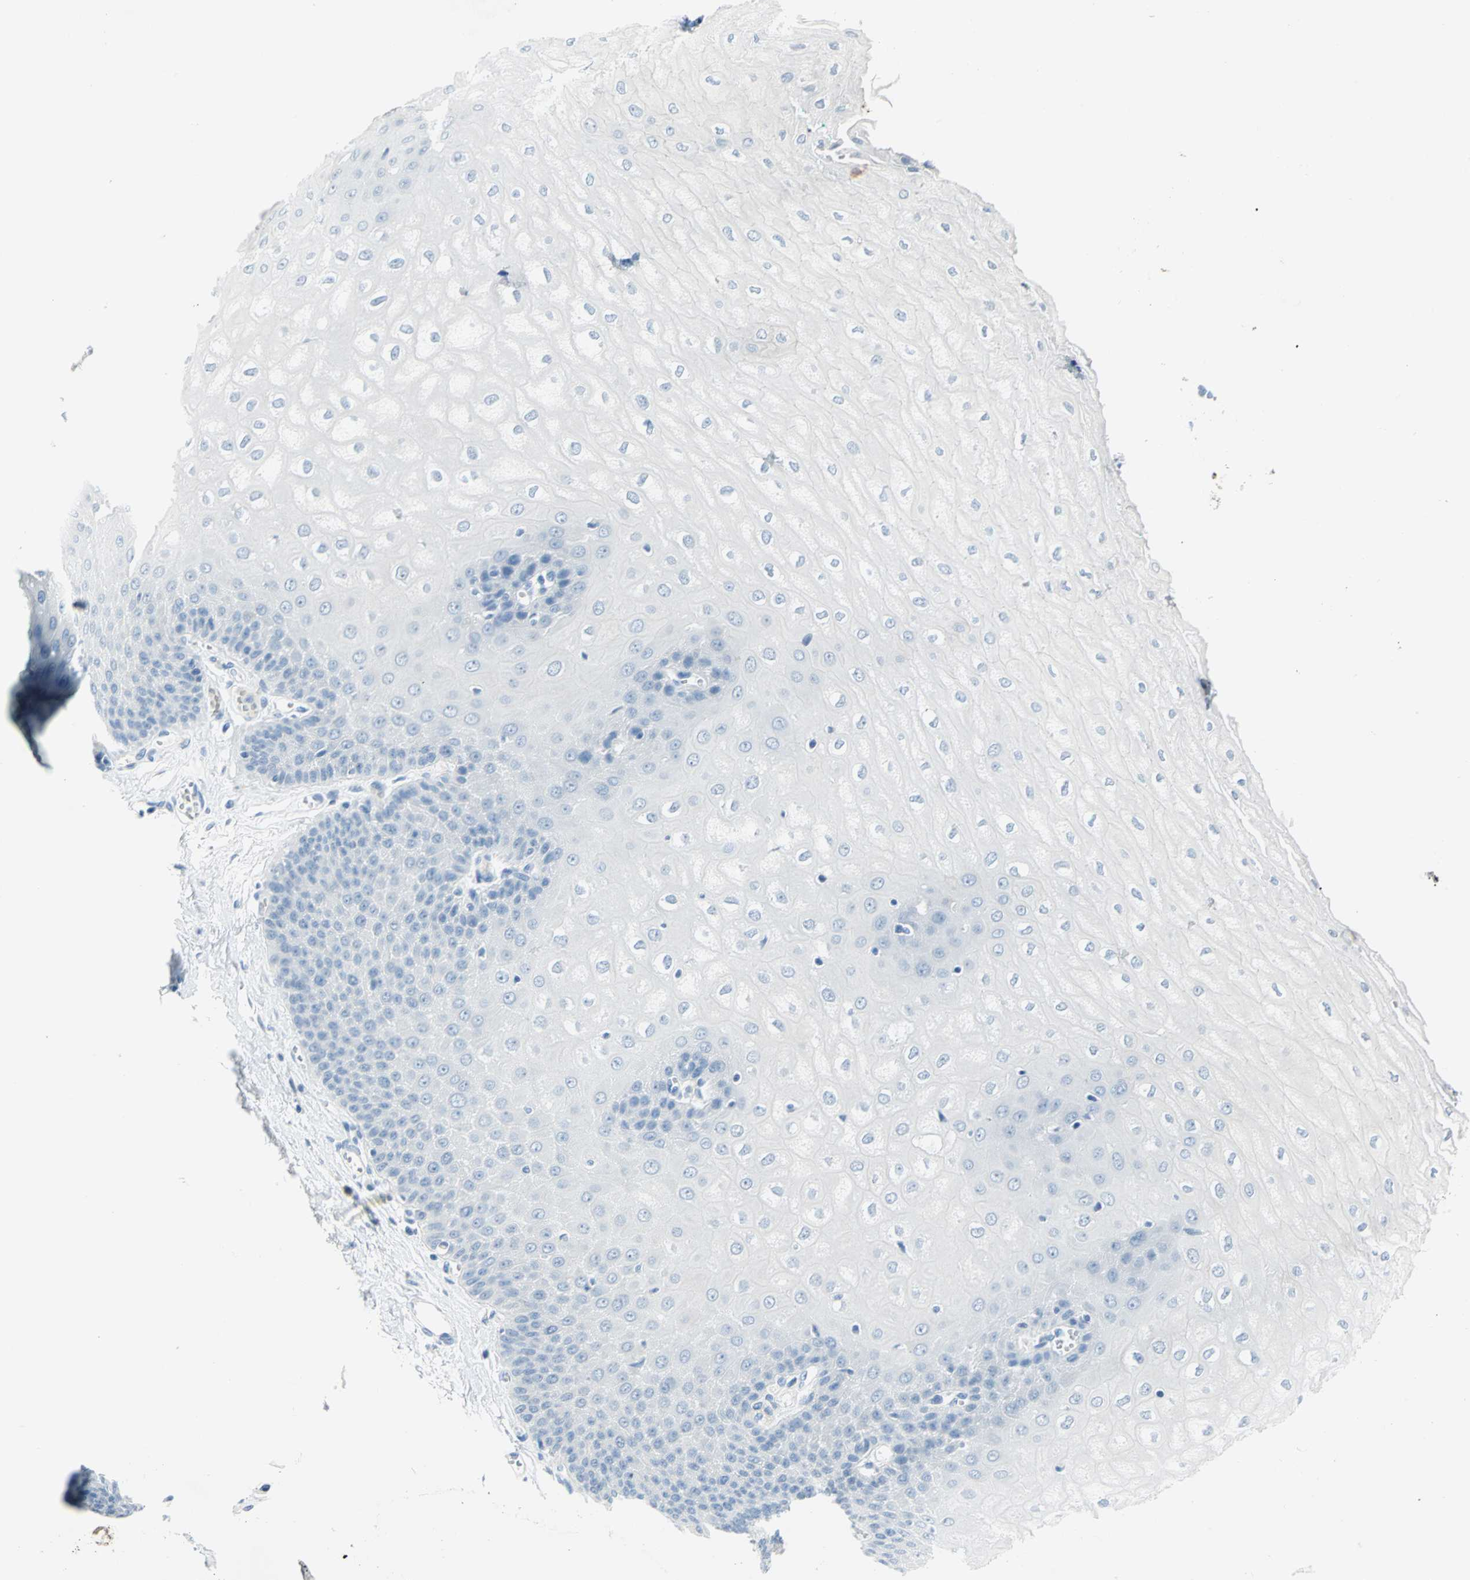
{"staining": {"intensity": "negative", "quantity": "none", "location": "none"}, "tissue": "esophagus", "cell_type": "Squamous epithelial cells", "image_type": "normal", "snomed": [{"axis": "morphology", "description": "Normal tissue, NOS"}, {"axis": "topography", "description": "Esophagus"}], "caption": "Immunohistochemistry image of normal human esophagus stained for a protein (brown), which displays no positivity in squamous epithelial cells.", "gene": "PKLR", "patient": {"sex": "male", "age": 60}}